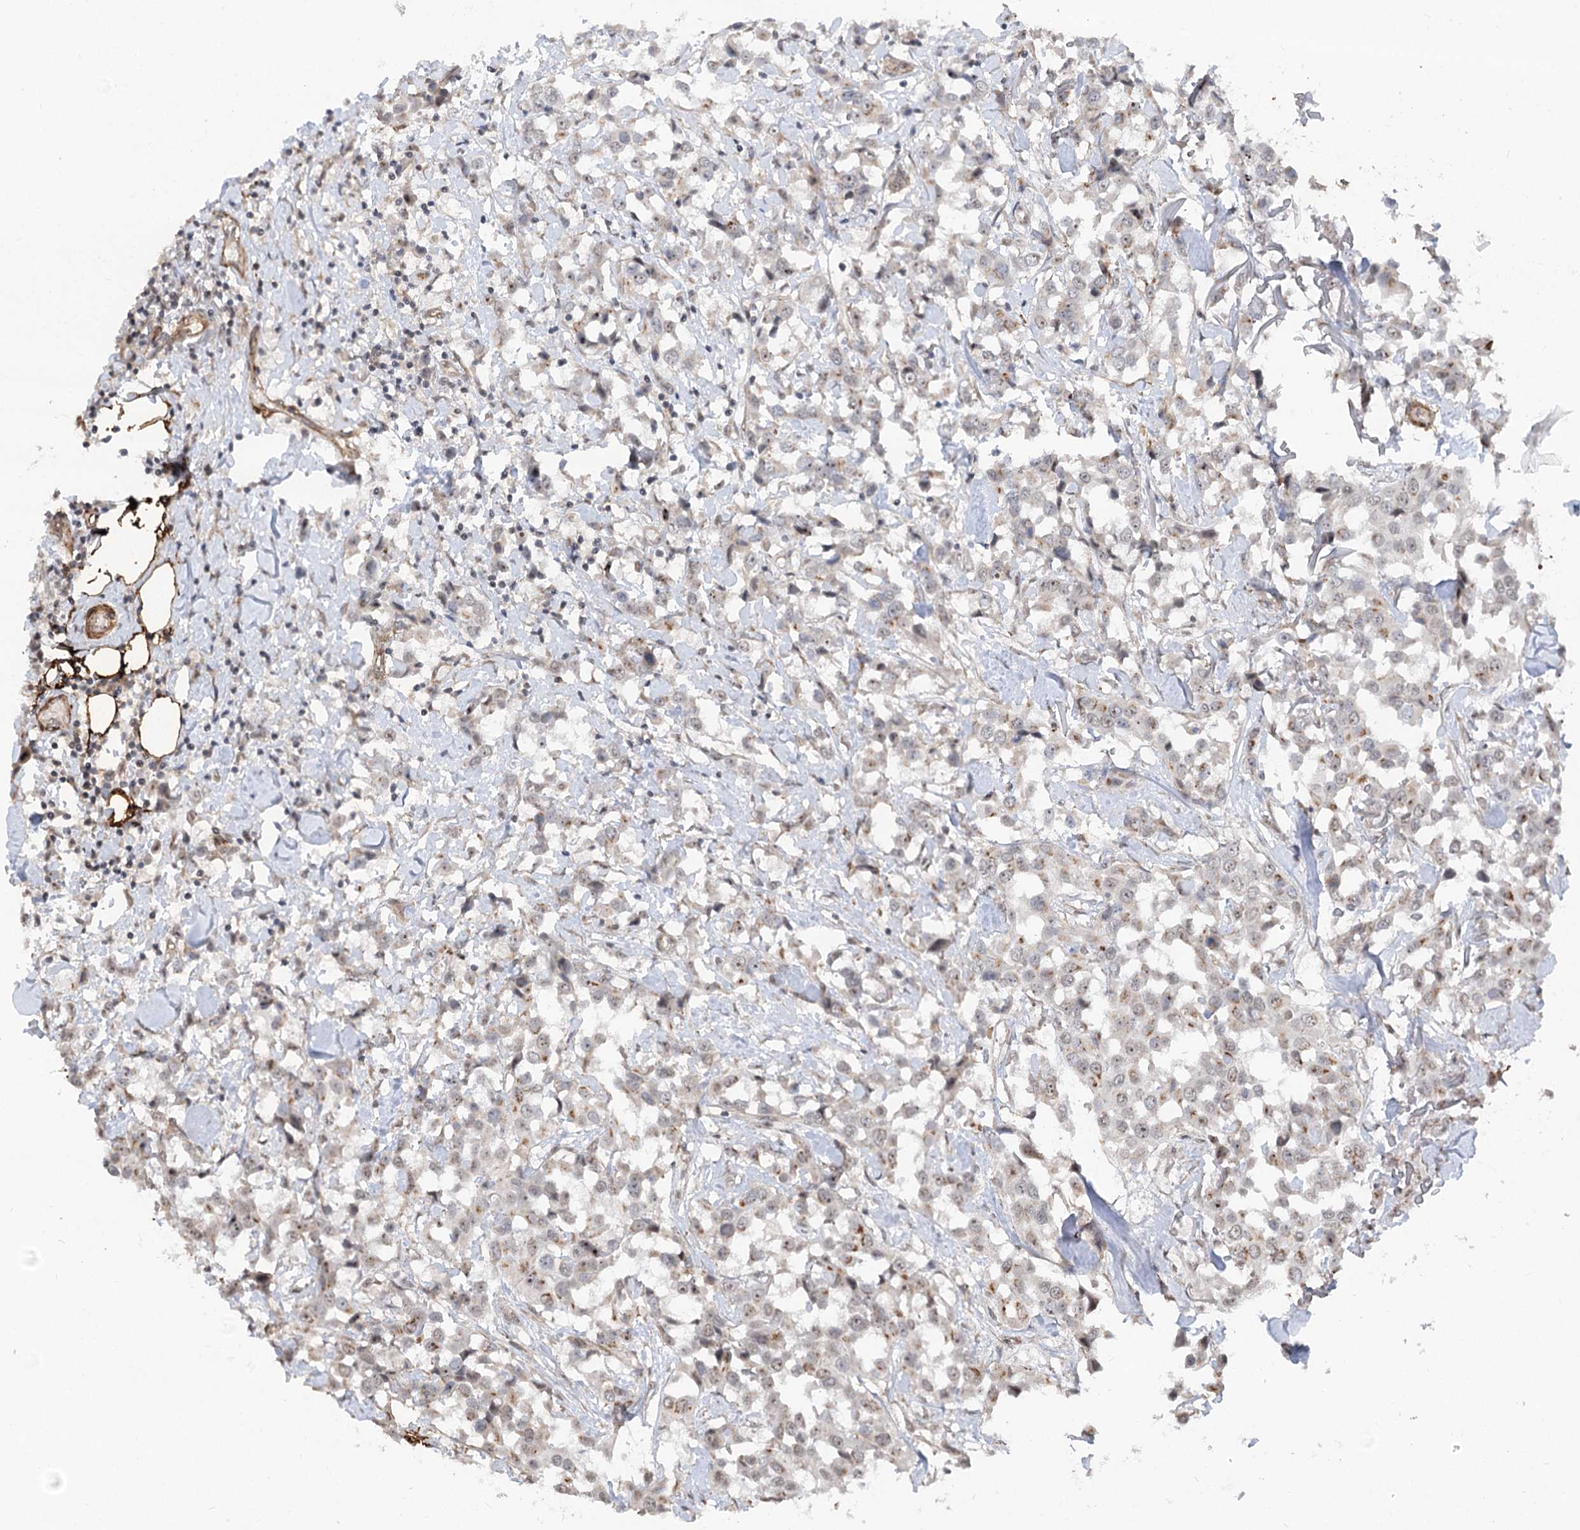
{"staining": {"intensity": "weak", "quantity": "25%-75%", "location": "cytoplasmic/membranous,nuclear"}, "tissue": "breast cancer", "cell_type": "Tumor cells", "image_type": "cancer", "snomed": [{"axis": "morphology", "description": "Duct carcinoma"}, {"axis": "topography", "description": "Breast"}], "caption": "Protein expression analysis of human breast cancer reveals weak cytoplasmic/membranous and nuclear expression in approximately 25%-75% of tumor cells. (IHC, brightfield microscopy, high magnification).", "gene": "GNL3L", "patient": {"sex": "female", "age": 80}}